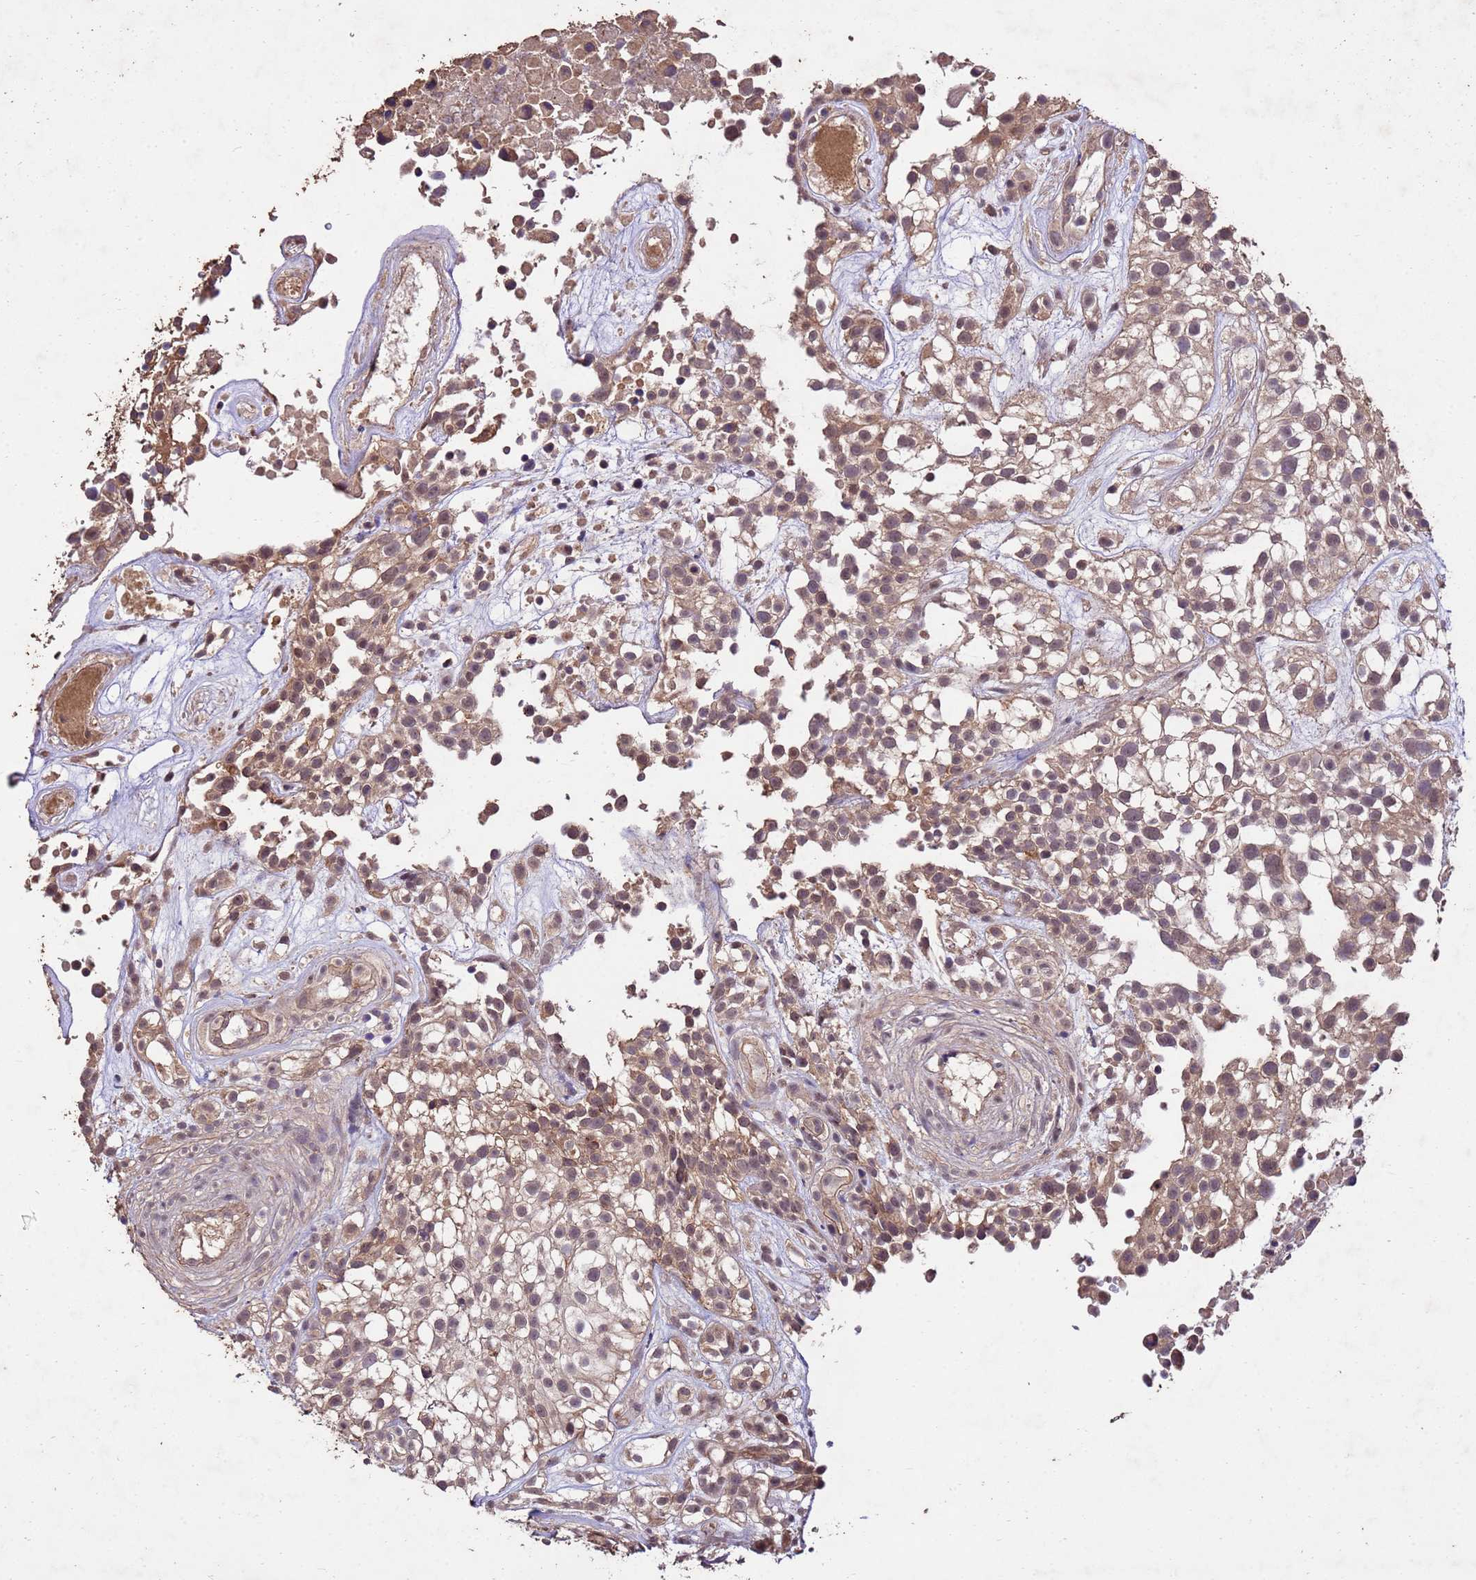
{"staining": {"intensity": "weak", "quantity": ">75%", "location": "cytoplasmic/membranous,nuclear"}, "tissue": "urothelial cancer", "cell_type": "Tumor cells", "image_type": "cancer", "snomed": [{"axis": "morphology", "description": "Urothelial carcinoma, High grade"}, {"axis": "topography", "description": "Urinary bladder"}], "caption": "A brown stain highlights weak cytoplasmic/membranous and nuclear staining of a protein in urothelial cancer tumor cells.", "gene": "TOR4A", "patient": {"sex": "male", "age": 56}}